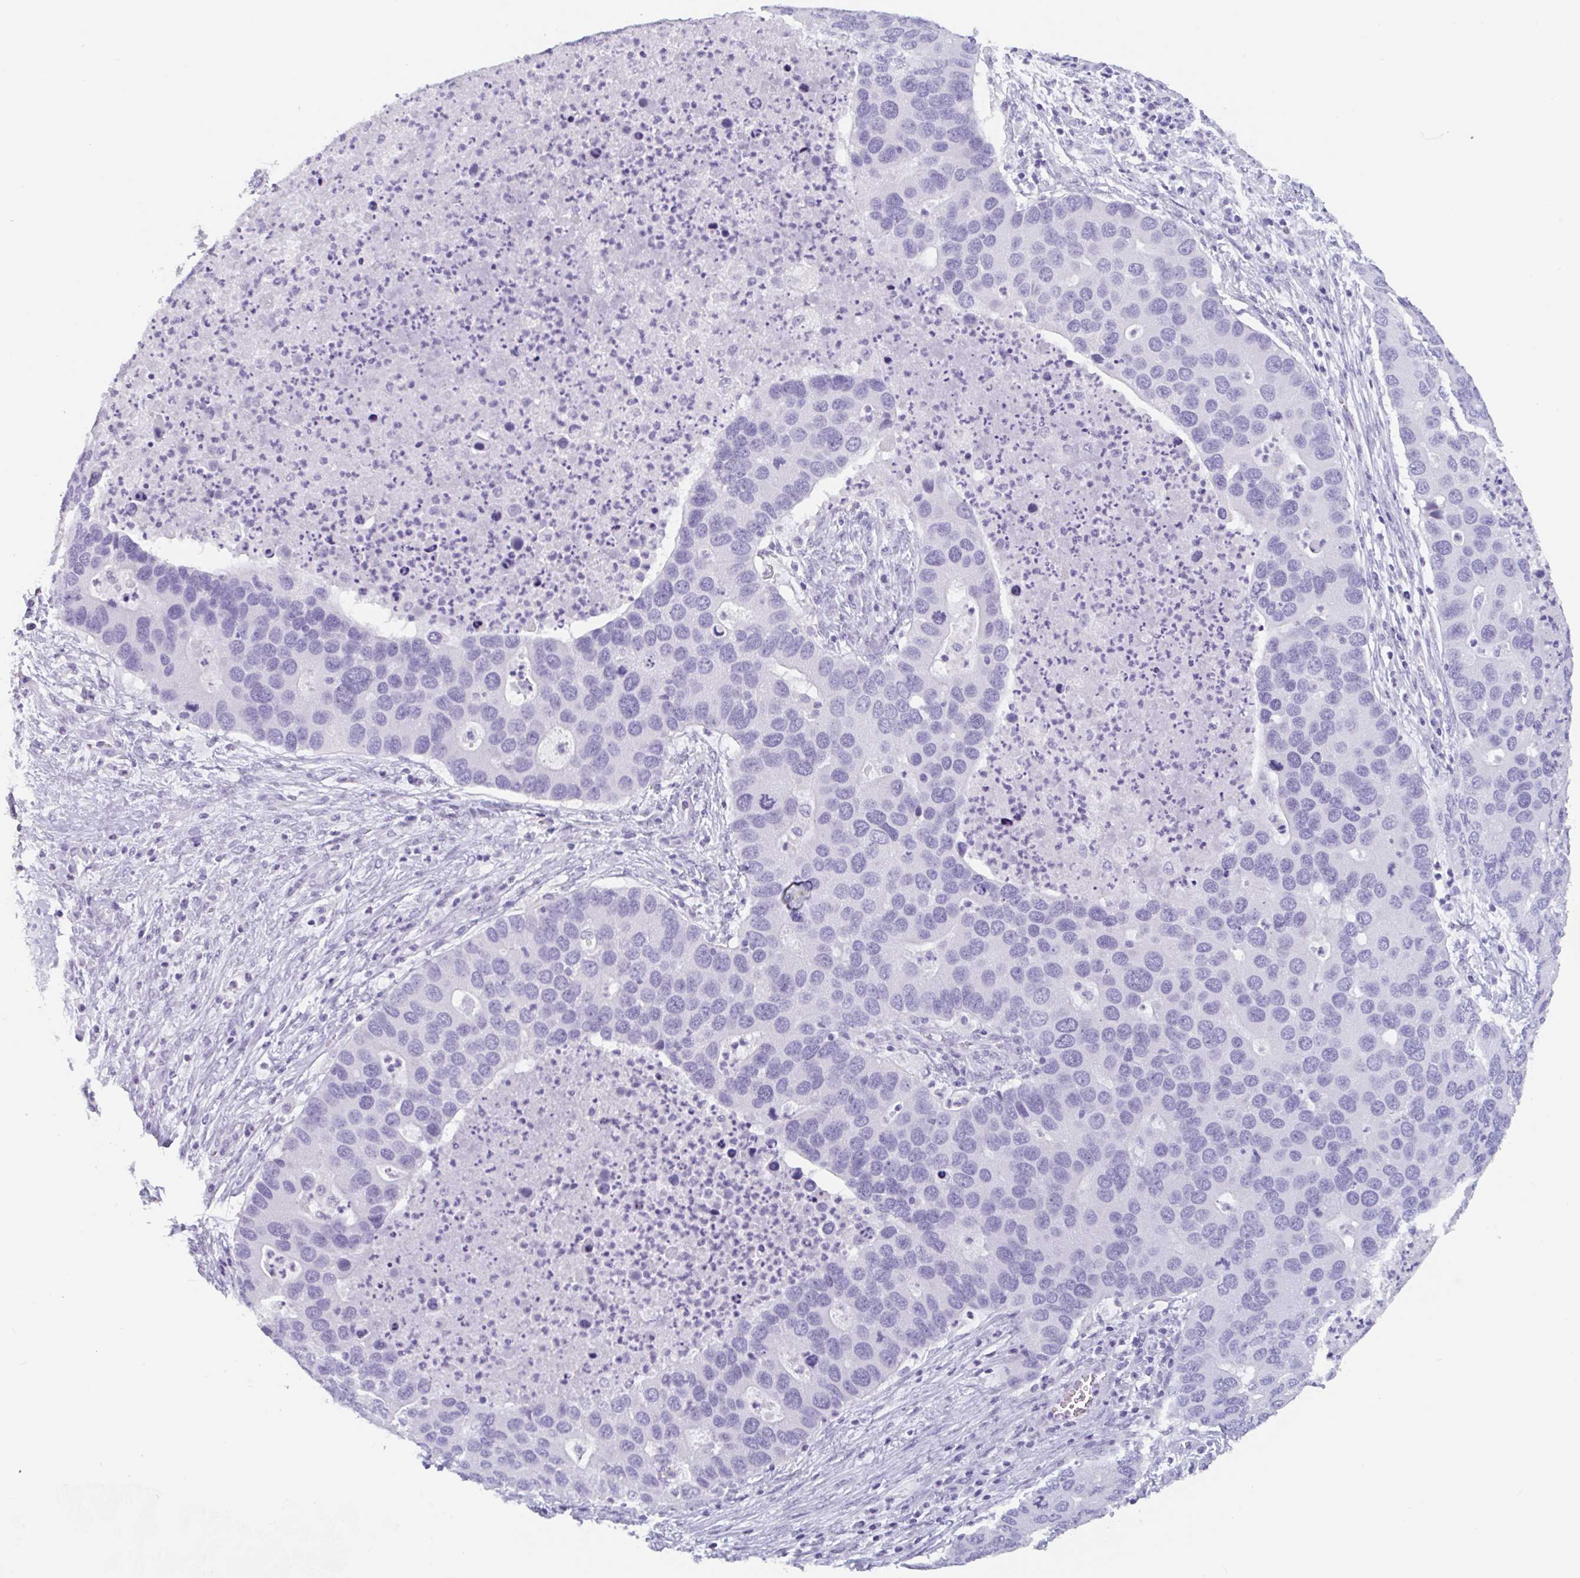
{"staining": {"intensity": "negative", "quantity": "none", "location": "none"}, "tissue": "lung cancer", "cell_type": "Tumor cells", "image_type": "cancer", "snomed": [{"axis": "morphology", "description": "Aneuploidy"}, {"axis": "morphology", "description": "Adenocarcinoma, NOS"}, {"axis": "topography", "description": "Lymph node"}, {"axis": "topography", "description": "Lung"}], "caption": "Immunohistochemistry (IHC) micrograph of lung cancer stained for a protein (brown), which demonstrates no staining in tumor cells.", "gene": "EMC4", "patient": {"sex": "female", "age": 74}}